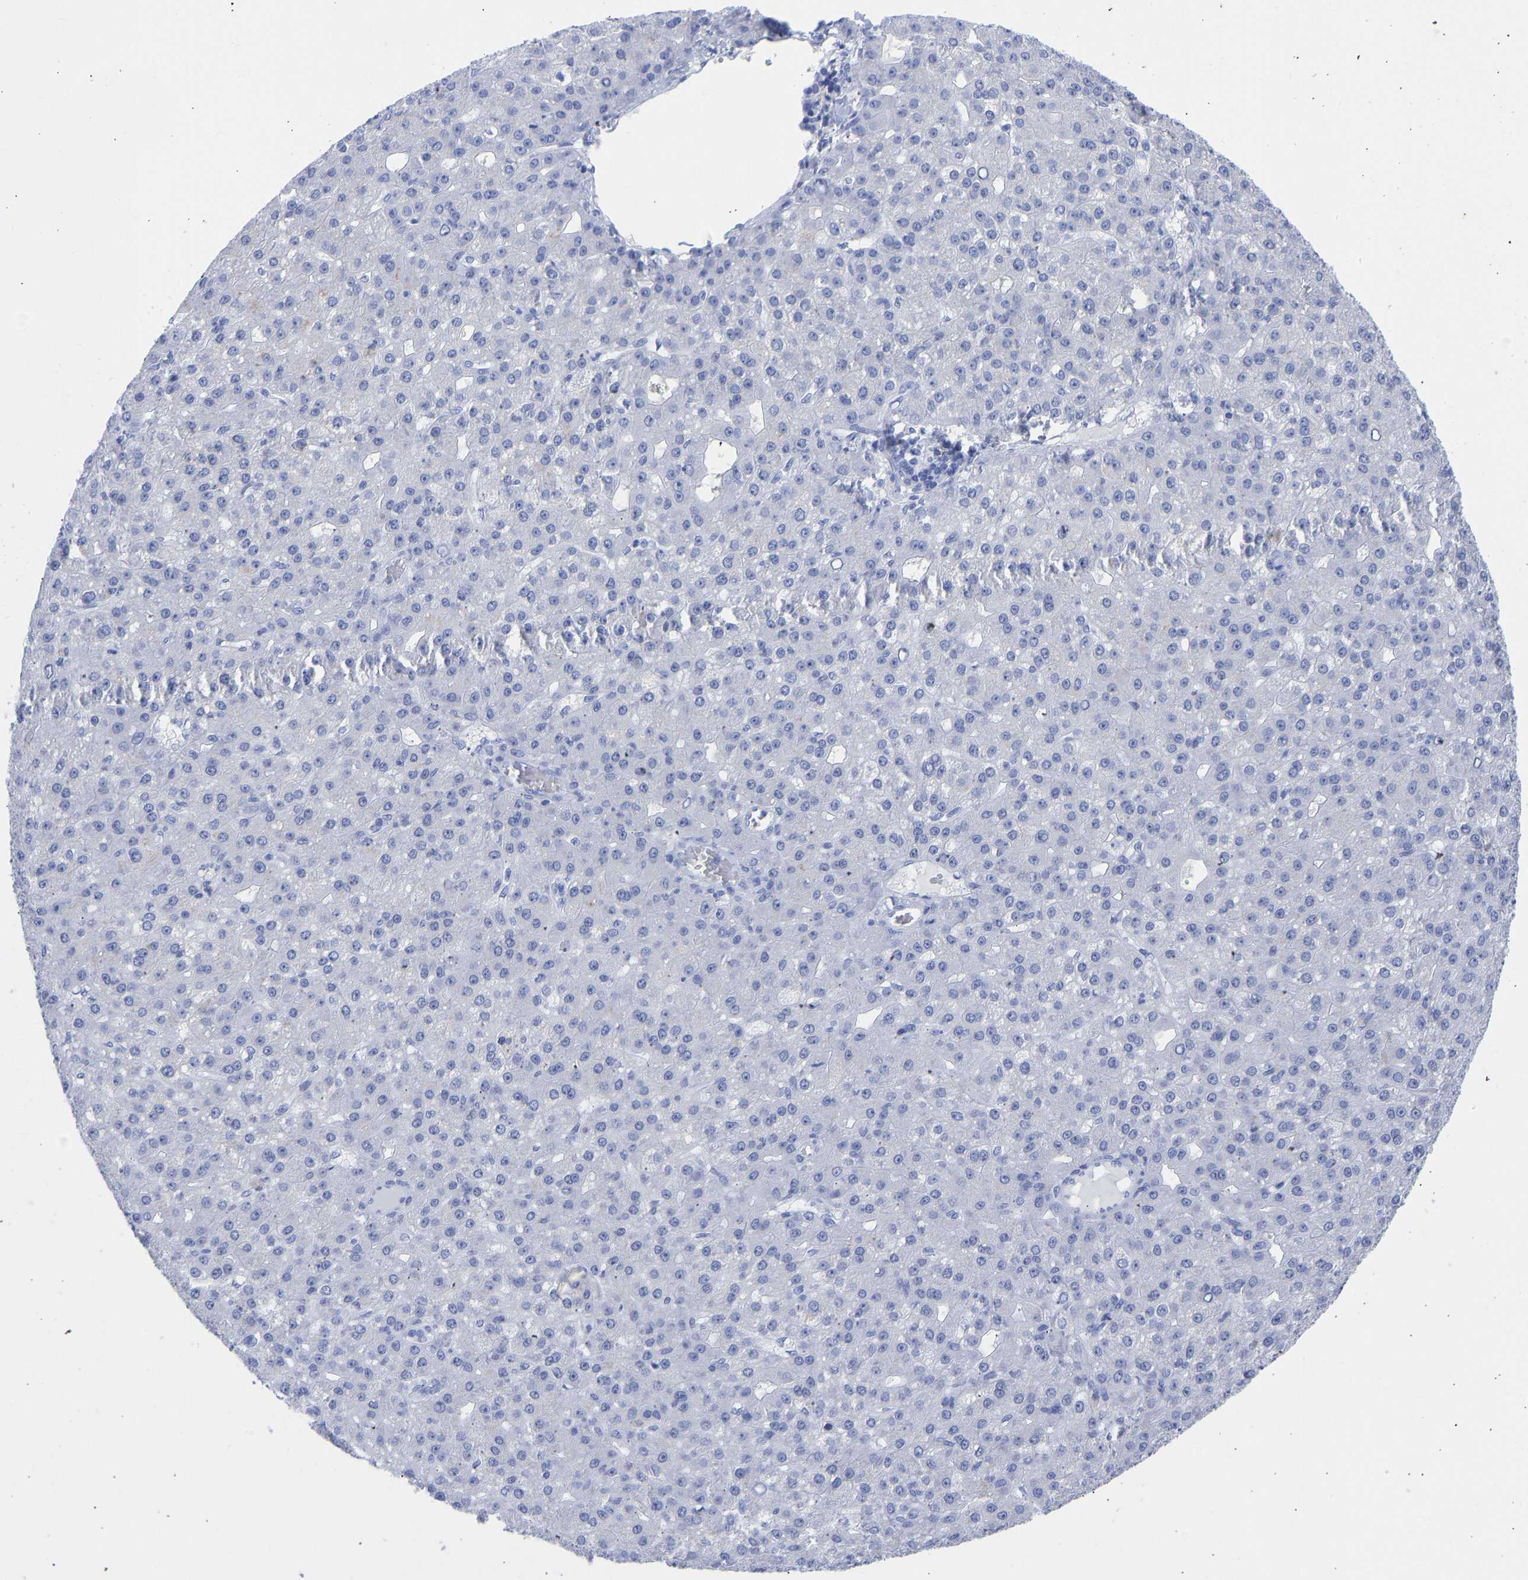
{"staining": {"intensity": "negative", "quantity": "none", "location": "none"}, "tissue": "liver cancer", "cell_type": "Tumor cells", "image_type": "cancer", "snomed": [{"axis": "morphology", "description": "Carcinoma, Hepatocellular, NOS"}, {"axis": "topography", "description": "Liver"}], "caption": "Tumor cells show no significant staining in liver cancer.", "gene": "KRT1", "patient": {"sex": "male", "age": 67}}